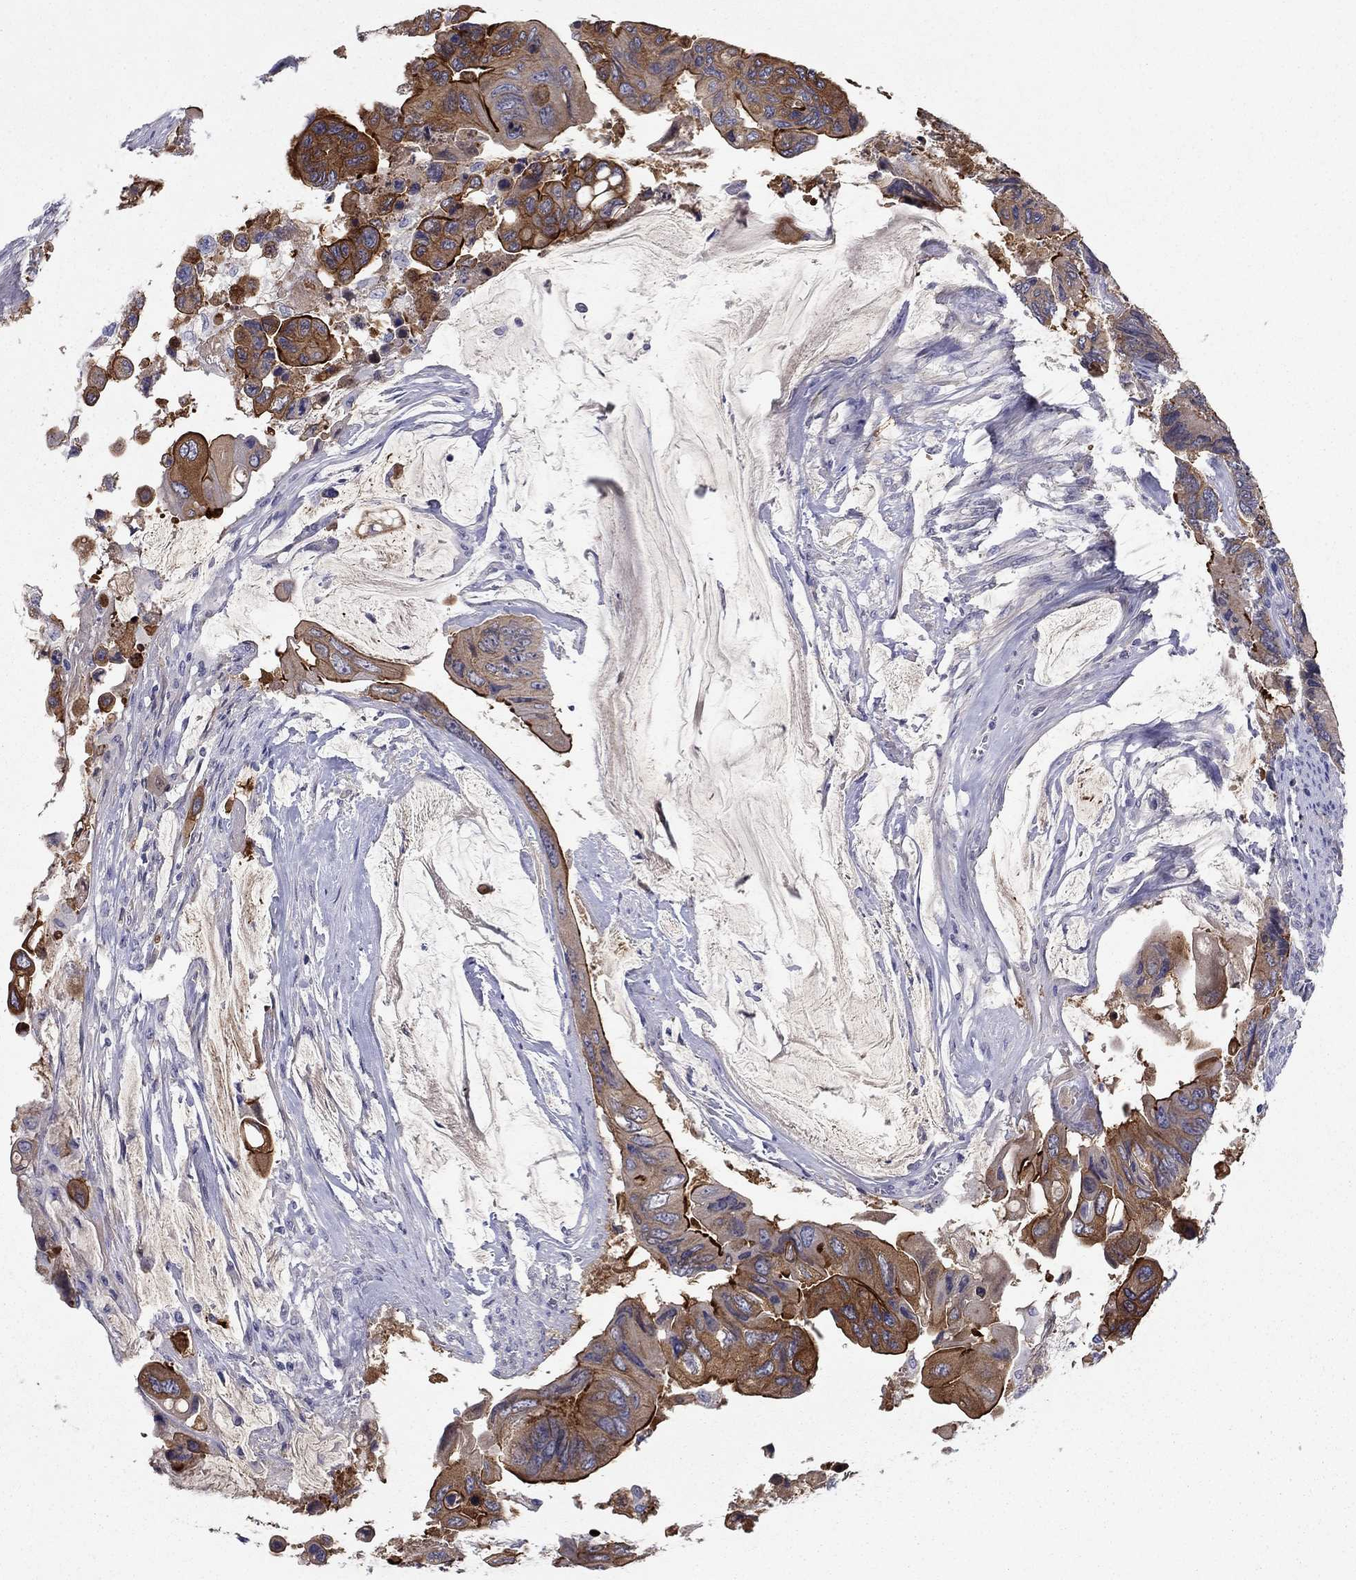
{"staining": {"intensity": "strong", "quantity": "25%-75%", "location": "cytoplasmic/membranous"}, "tissue": "colorectal cancer", "cell_type": "Tumor cells", "image_type": "cancer", "snomed": [{"axis": "morphology", "description": "Adenocarcinoma, NOS"}, {"axis": "topography", "description": "Rectum"}], "caption": "Brown immunohistochemical staining in colorectal adenocarcinoma reveals strong cytoplasmic/membranous staining in about 25%-75% of tumor cells. The staining was performed using DAB (3,3'-diaminobenzidine) to visualize the protein expression in brown, while the nuclei were stained in blue with hematoxylin (Magnification: 20x).", "gene": "PLS1", "patient": {"sex": "male", "age": 63}}